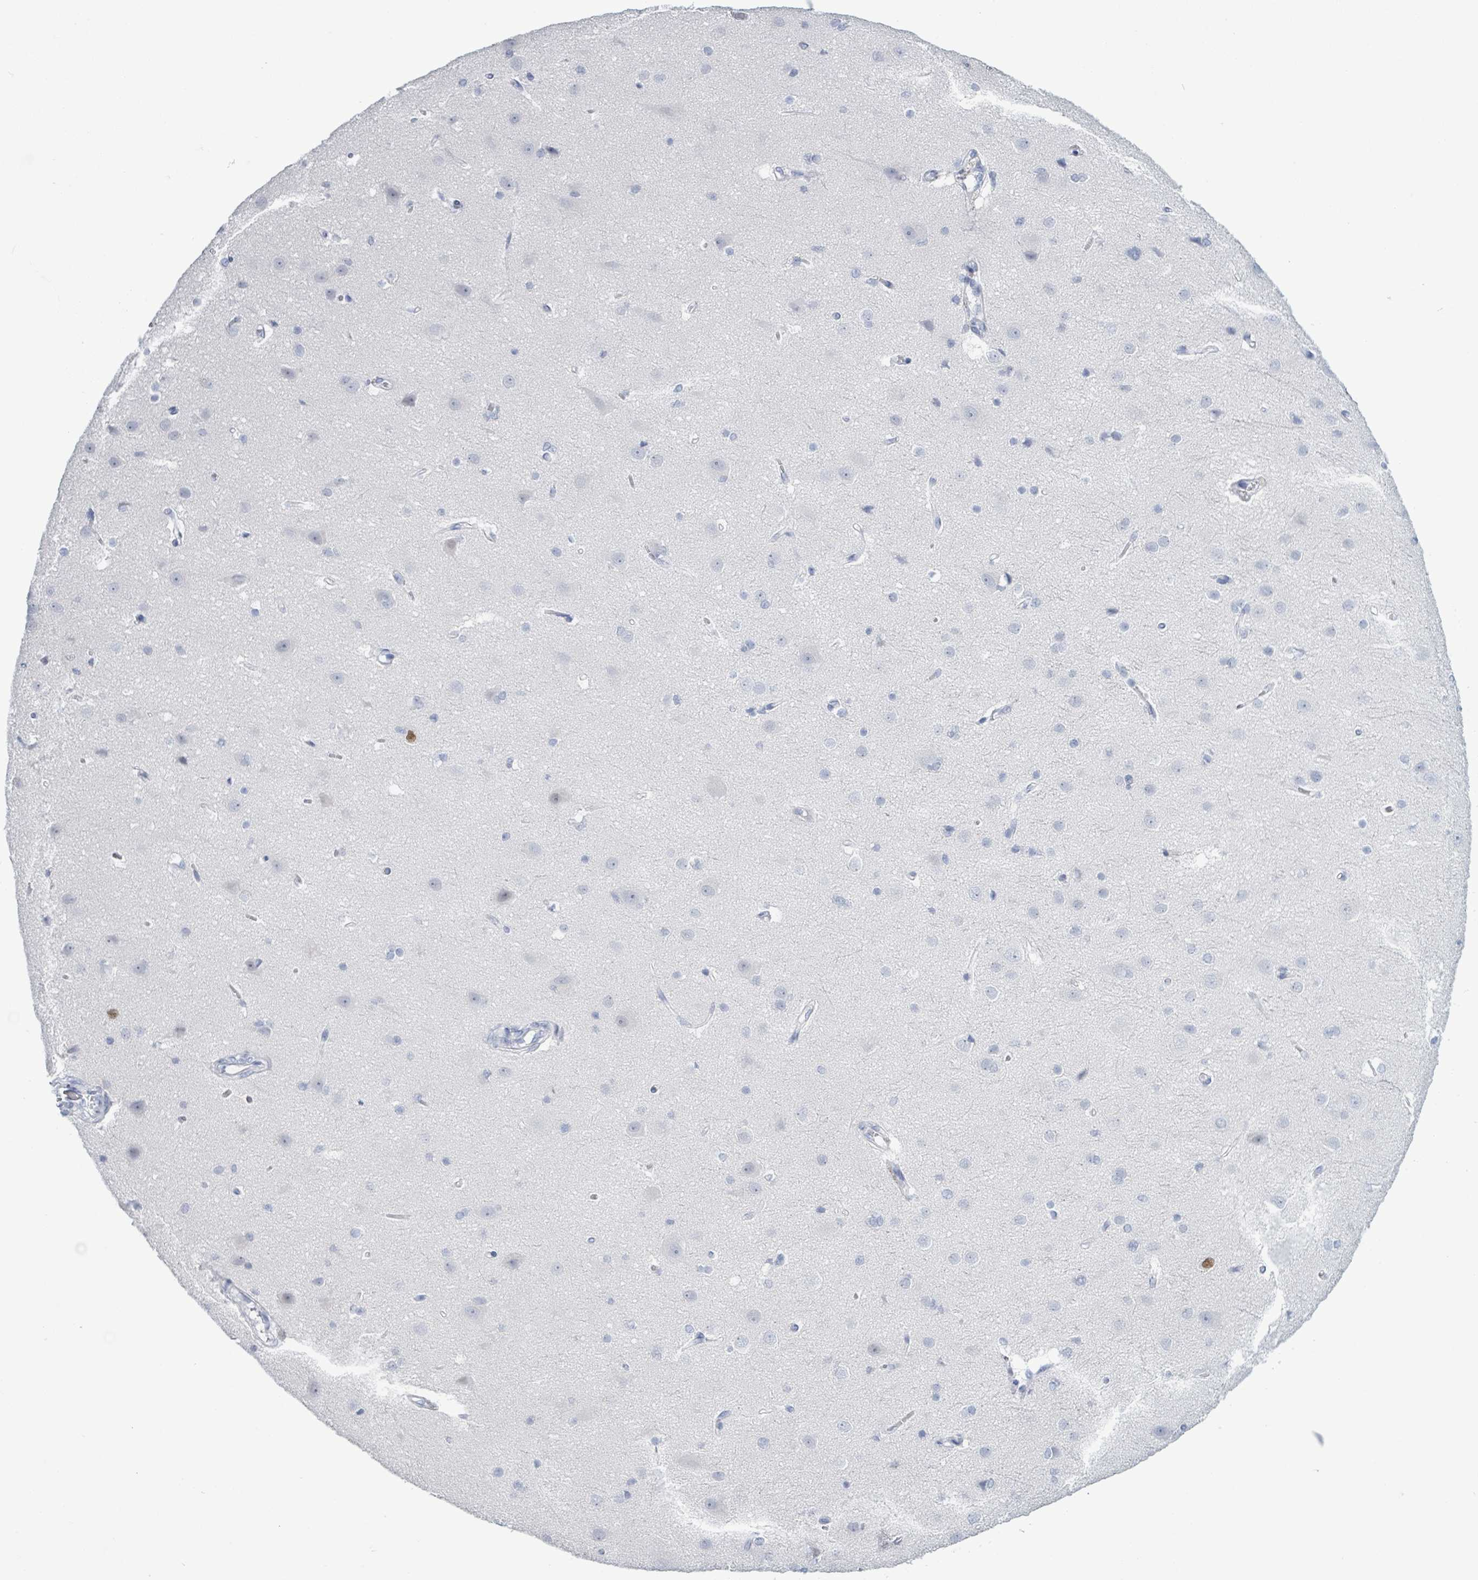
{"staining": {"intensity": "negative", "quantity": "none", "location": "none"}, "tissue": "cerebral cortex", "cell_type": "Endothelial cells", "image_type": "normal", "snomed": [{"axis": "morphology", "description": "Normal tissue, NOS"}, {"axis": "topography", "description": "Cerebral cortex"}], "caption": "High power microscopy histopathology image of an immunohistochemistry micrograph of benign cerebral cortex, revealing no significant expression in endothelial cells. (DAB (3,3'-diaminobenzidine) immunohistochemistry (IHC) visualized using brightfield microscopy, high magnification).", "gene": "NKX2", "patient": {"sex": "male", "age": 37}}